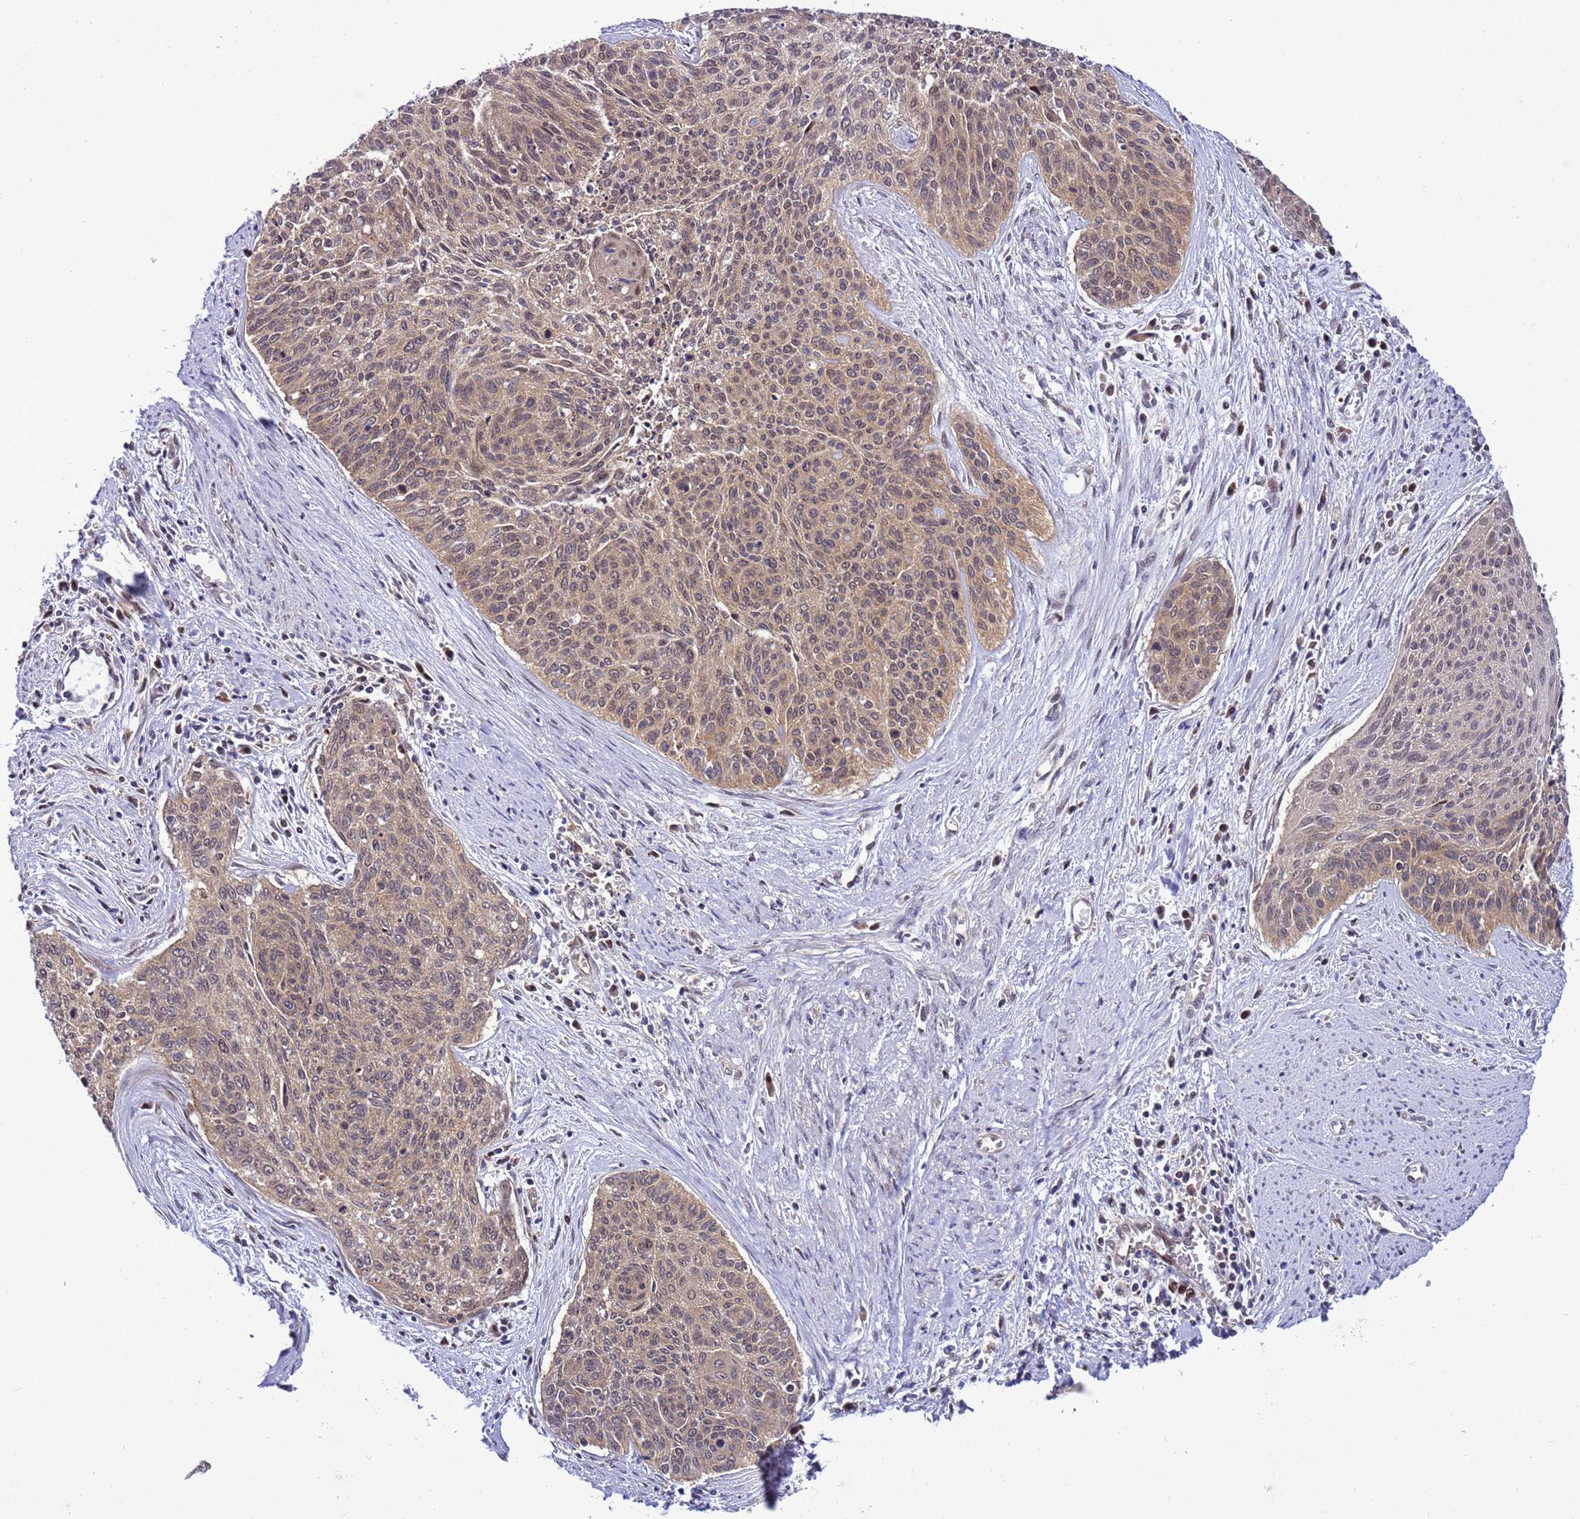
{"staining": {"intensity": "weak", "quantity": ">75%", "location": "cytoplasmic/membranous,nuclear"}, "tissue": "cervical cancer", "cell_type": "Tumor cells", "image_type": "cancer", "snomed": [{"axis": "morphology", "description": "Squamous cell carcinoma, NOS"}, {"axis": "topography", "description": "Cervix"}], "caption": "High-magnification brightfield microscopy of cervical cancer (squamous cell carcinoma) stained with DAB (3,3'-diaminobenzidine) (brown) and counterstained with hematoxylin (blue). tumor cells exhibit weak cytoplasmic/membranous and nuclear expression is identified in about>75% of cells.", "gene": "RASD1", "patient": {"sex": "female", "age": 55}}